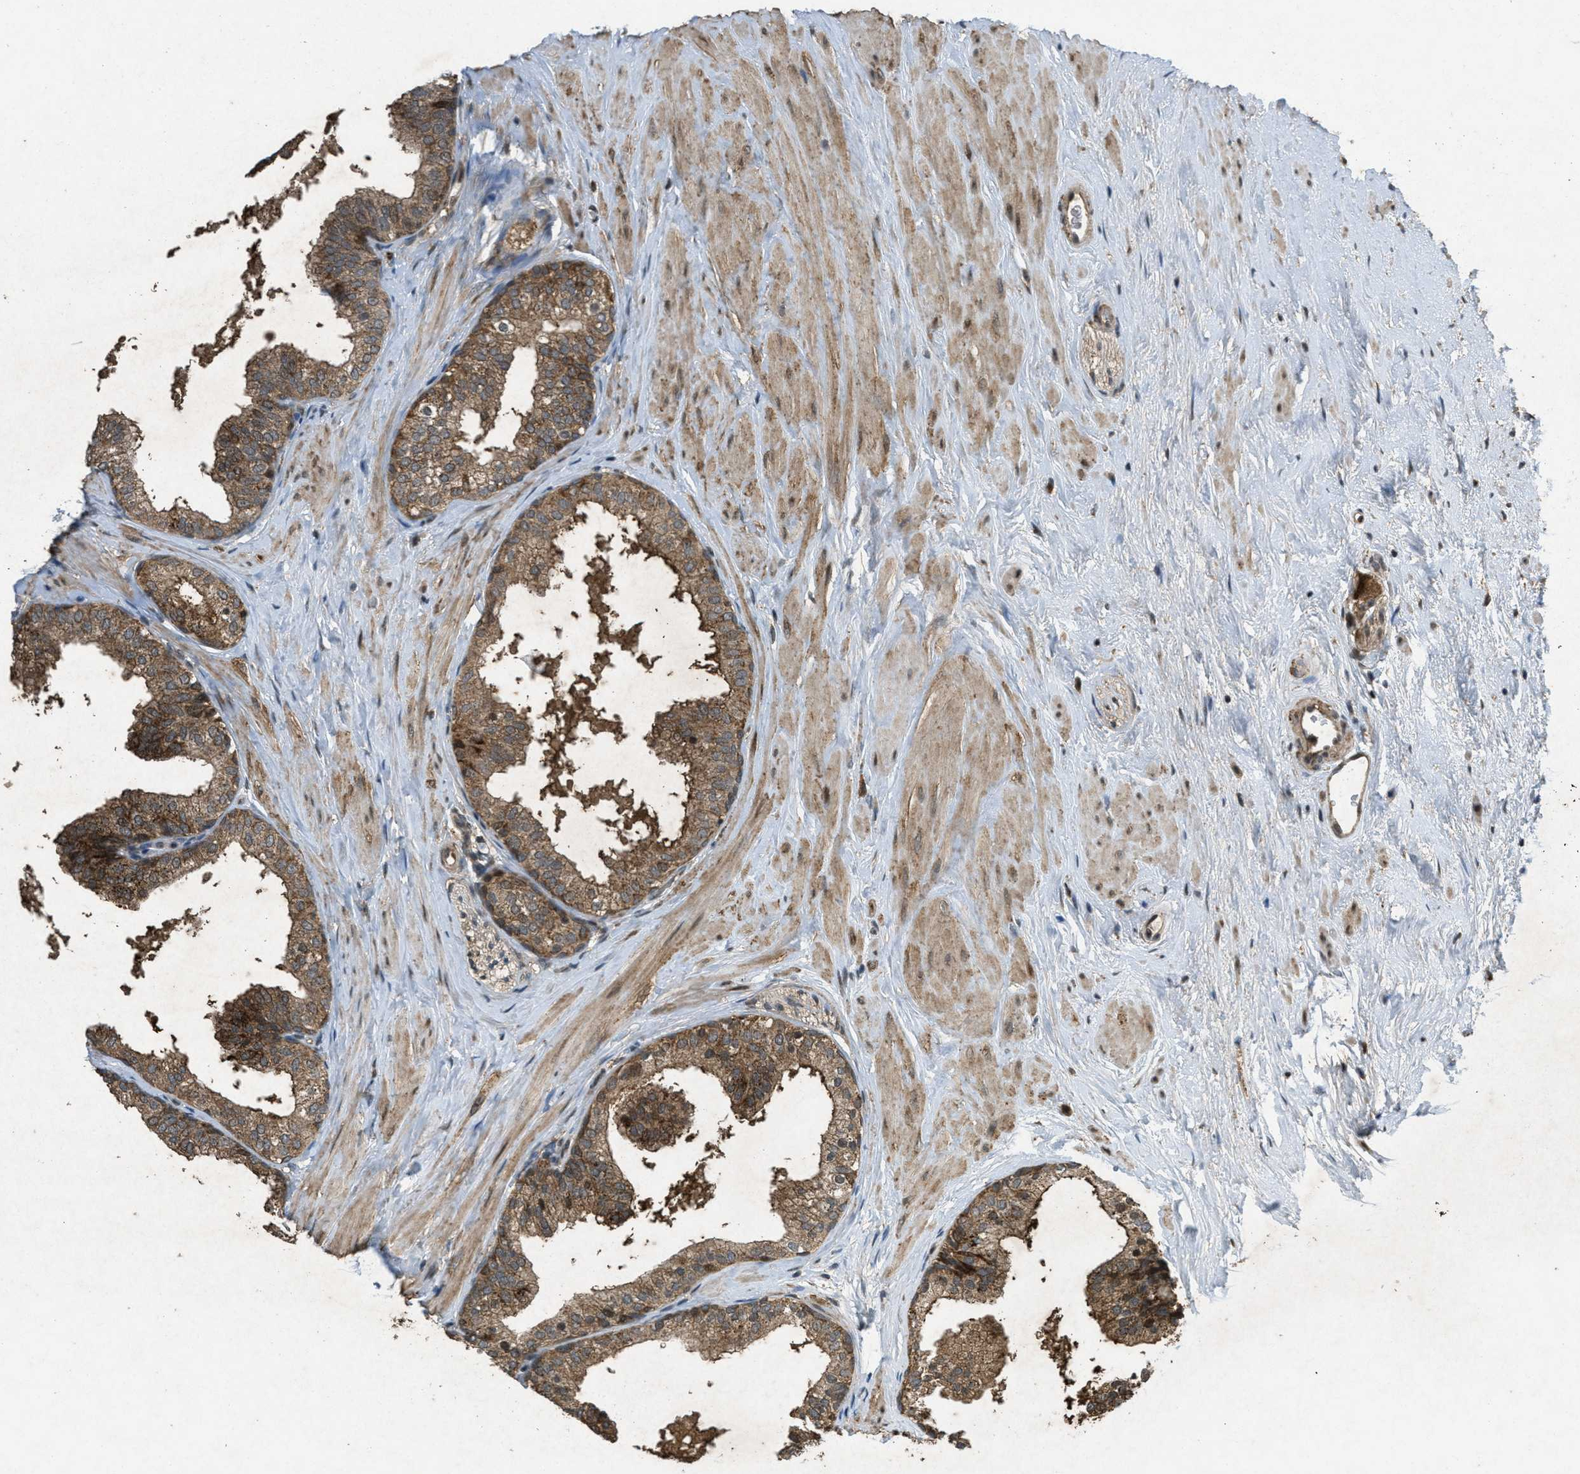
{"staining": {"intensity": "strong", "quantity": ">75%", "location": "cytoplasmic/membranous"}, "tissue": "prostate", "cell_type": "Glandular cells", "image_type": "normal", "snomed": [{"axis": "morphology", "description": "Normal tissue, NOS"}, {"axis": "topography", "description": "Prostate"}], "caption": "Strong cytoplasmic/membranous expression is present in about >75% of glandular cells in normal prostate. (brown staining indicates protein expression, while blue staining denotes nuclei).", "gene": "PPP1R15A", "patient": {"sex": "male", "age": 60}}